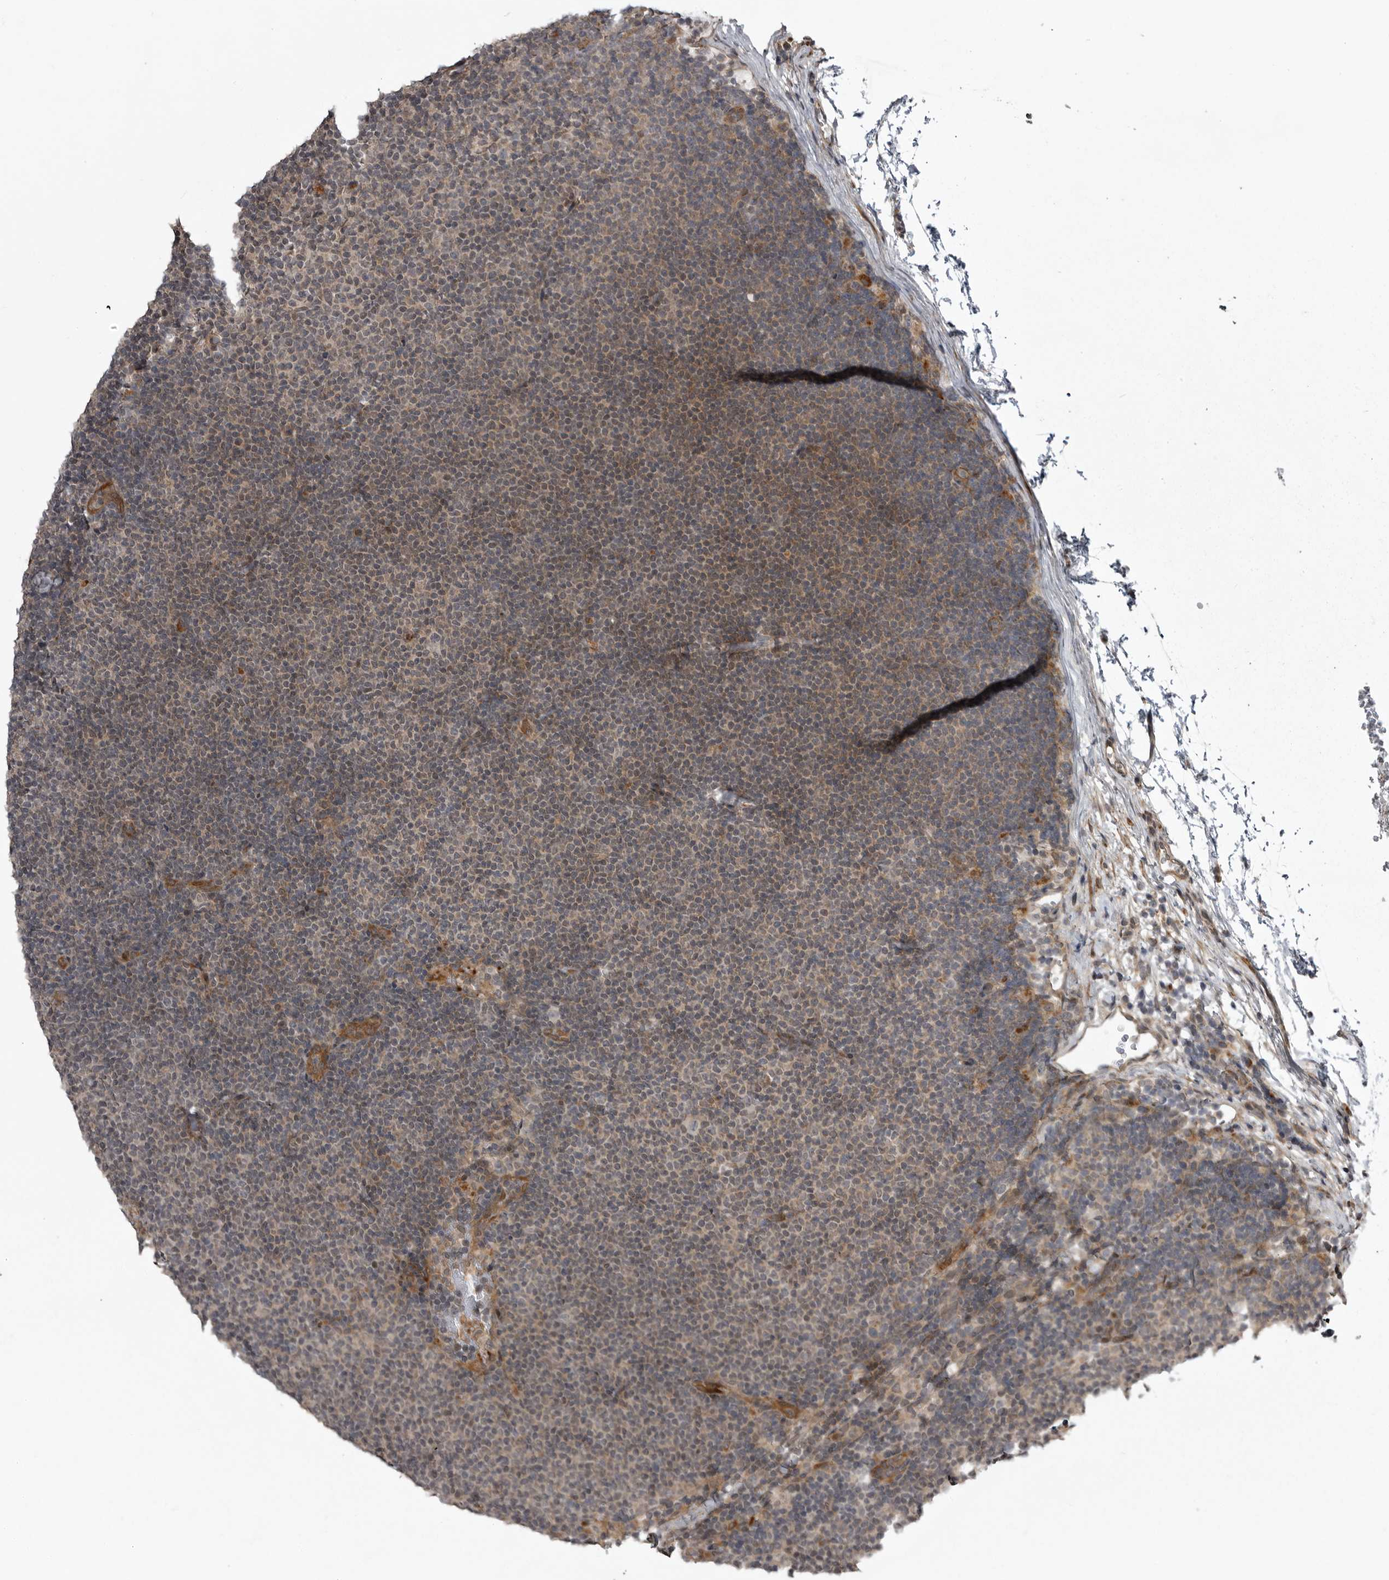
{"staining": {"intensity": "weak", "quantity": "<25%", "location": "nuclear"}, "tissue": "lymphoma", "cell_type": "Tumor cells", "image_type": "cancer", "snomed": [{"axis": "morphology", "description": "Malignant lymphoma, non-Hodgkin's type, Low grade"}, {"axis": "topography", "description": "Lymph node"}], "caption": "IHC of malignant lymphoma, non-Hodgkin's type (low-grade) shows no positivity in tumor cells.", "gene": "SNX16", "patient": {"sex": "female", "age": 53}}